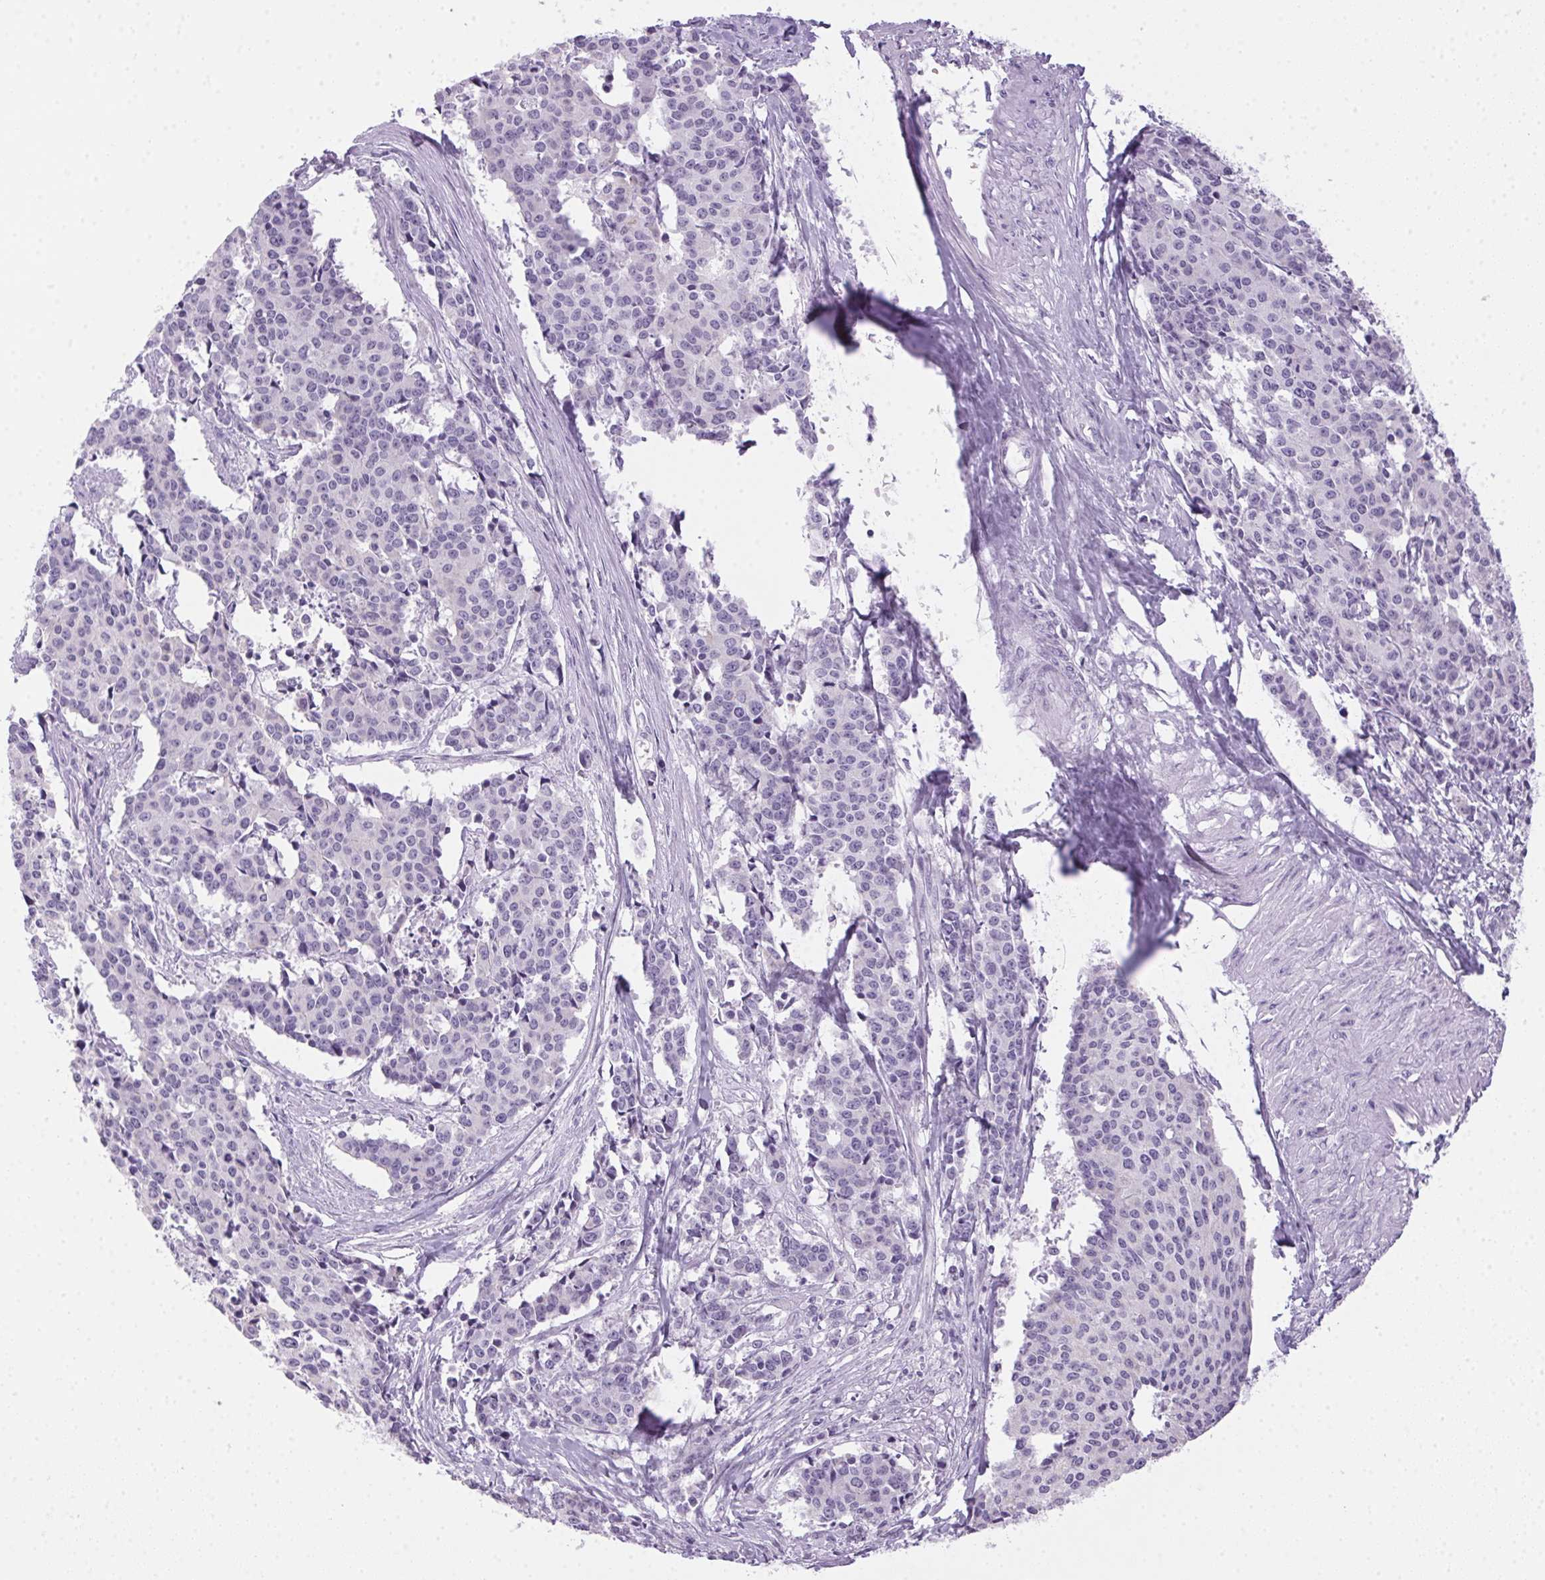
{"staining": {"intensity": "negative", "quantity": "none", "location": "none"}, "tissue": "cervical cancer", "cell_type": "Tumor cells", "image_type": "cancer", "snomed": [{"axis": "morphology", "description": "Squamous cell carcinoma, NOS"}, {"axis": "topography", "description": "Cervix"}], "caption": "Immunohistochemistry (IHC) image of human cervical cancer (squamous cell carcinoma) stained for a protein (brown), which exhibits no positivity in tumor cells.", "gene": "POPDC2", "patient": {"sex": "female", "age": 28}}